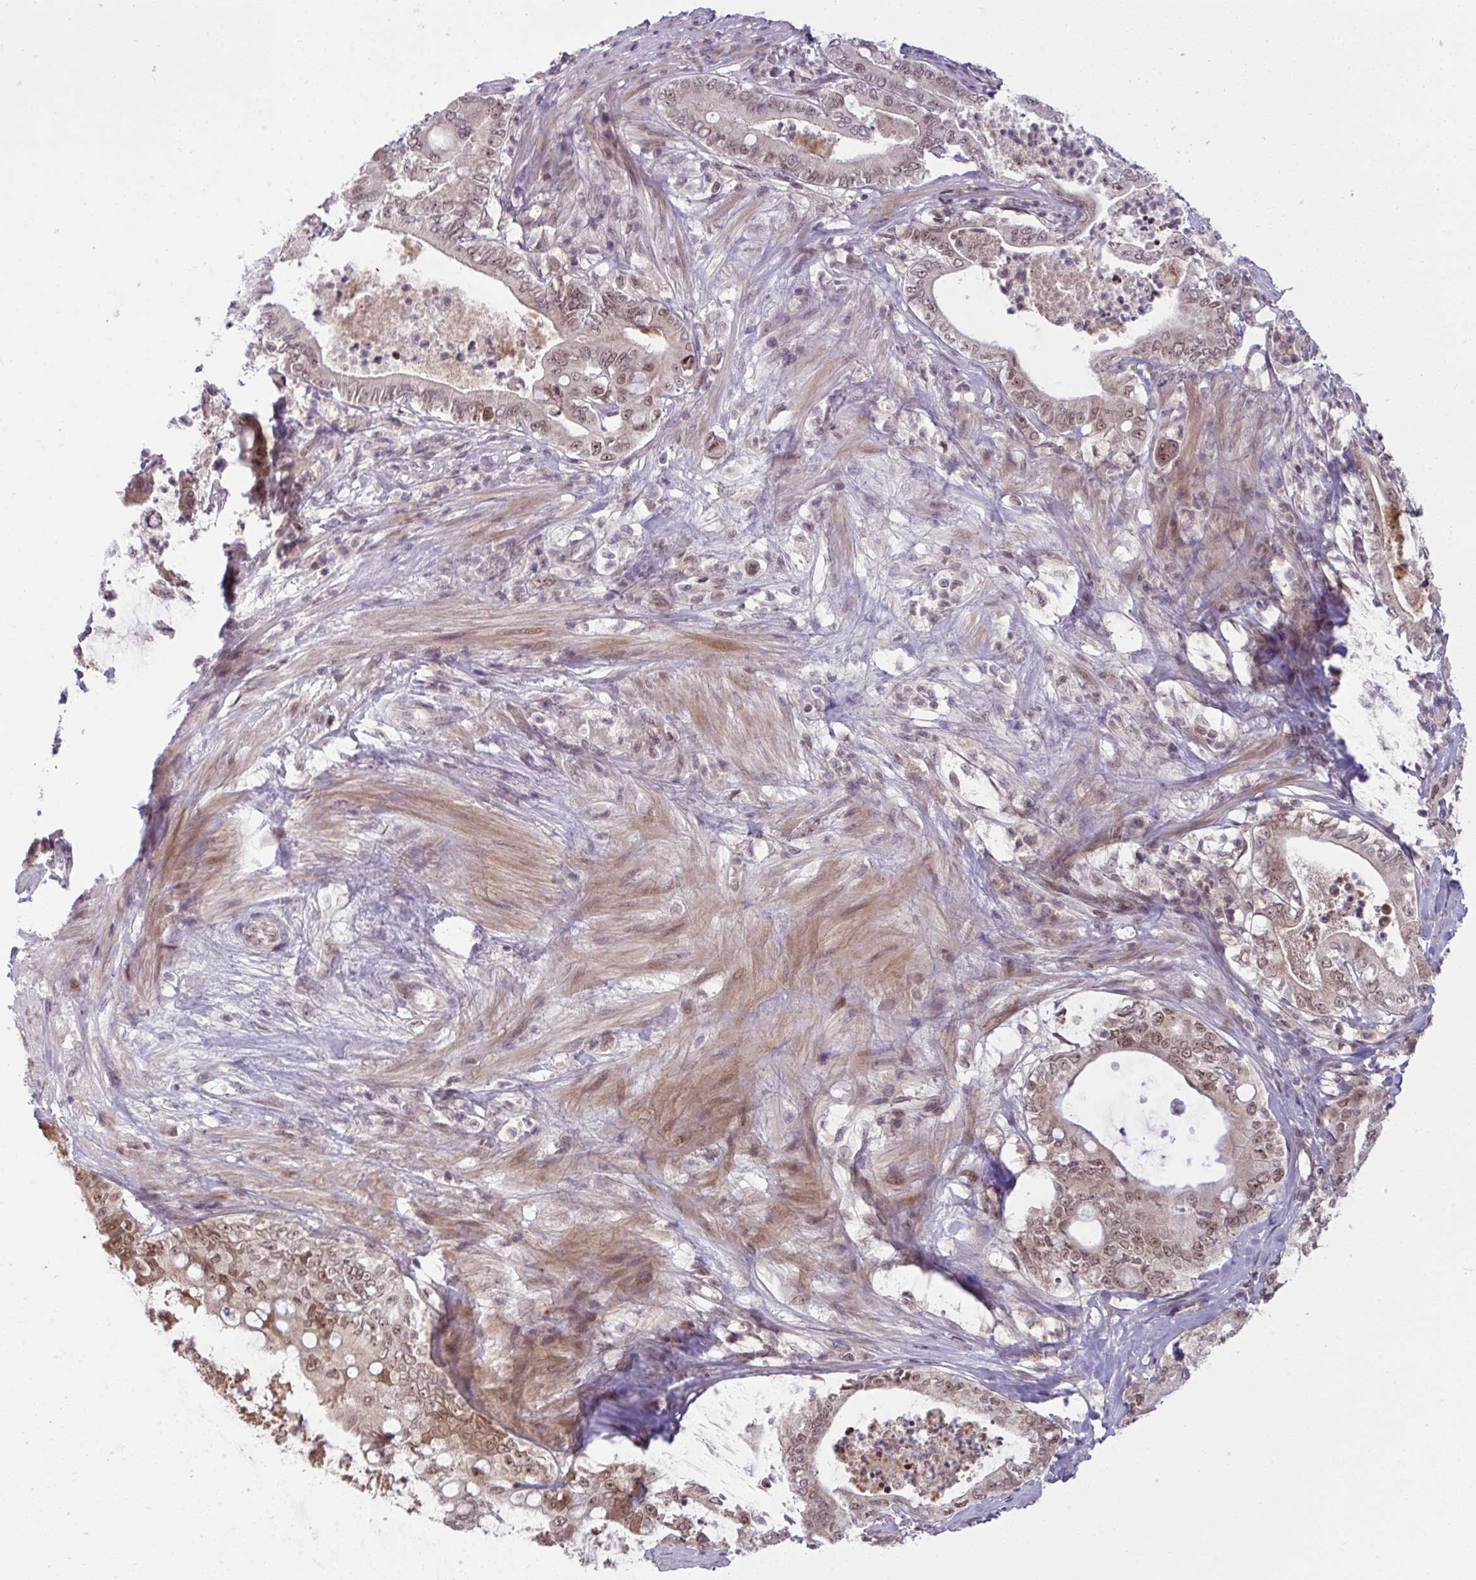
{"staining": {"intensity": "moderate", "quantity": ">75%", "location": "cytoplasmic/membranous,nuclear"}, "tissue": "pancreatic cancer", "cell_type": "Tumor cells", "image_type": "cancer", "snomed": [{"axis": "morphology", "description": "Adenocarcinoma, NOS"}, {"axis": "topography", "description": "Pancreas"}], "caption": "Pancreatic cancer stained with a protein marker shows moderate staining in tumor cells.", "gene": "KLF2", "patient": {"sex": "male", "age": 71}}